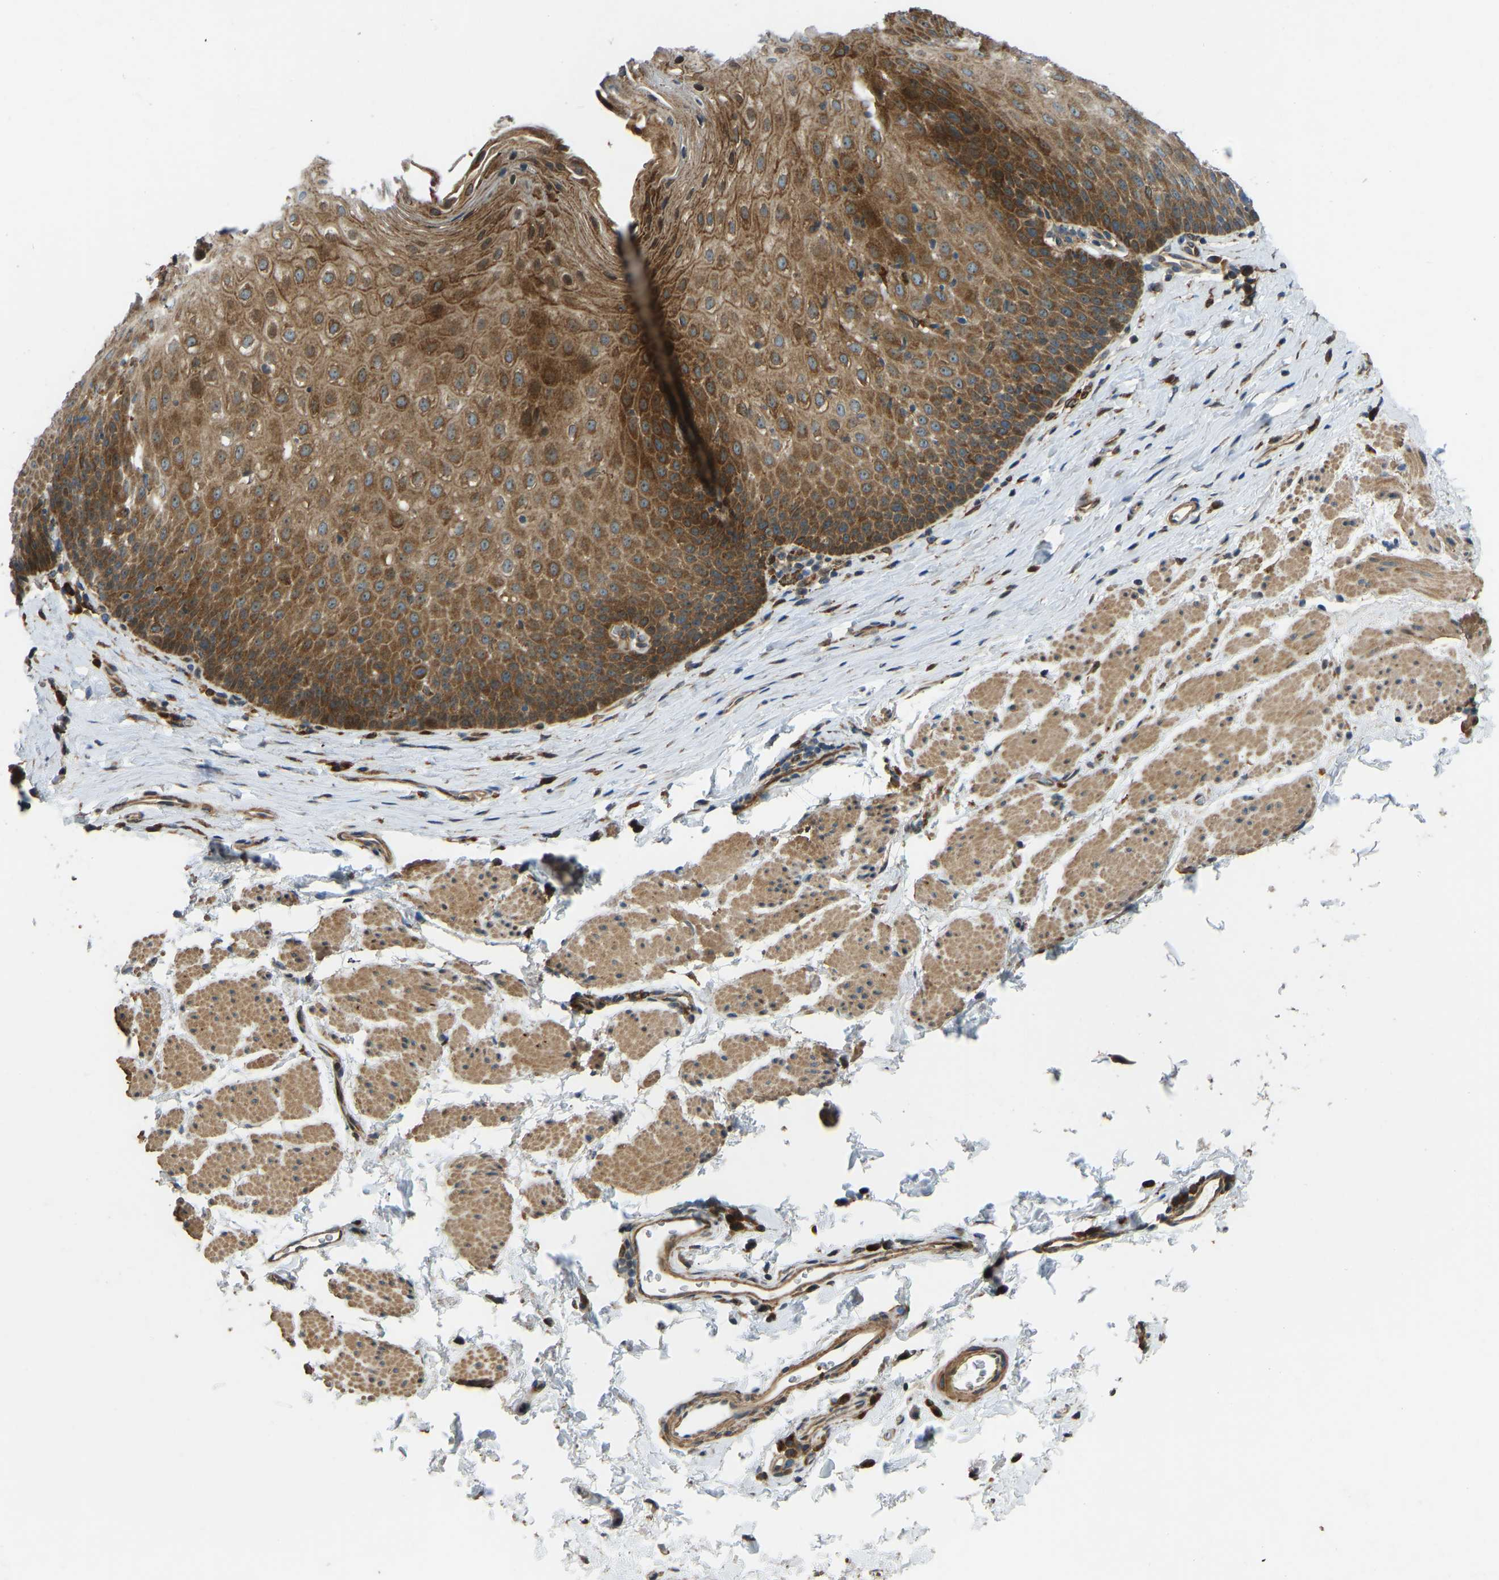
{"staining": {"intensity": "strong", "quantity": ">75%", "location": "cytoplasmic/membranous"}, "tissue": "esophagus", "cell_type": "Squamous epithelial cells", "image_type": "normal", "snomed": [{"axis": "morphology", "description": "Normal tissue, NOS"}, {"axis": "topography", "description": "Esophagus"}], "caption": "The micrograph shows staining of benign esophagus, revealing strong cytoplasmic/membranous protein expression (brown color) within squamous epithelial cells.", "gene": "OS9", "patient": {"sex": "female", "age": 61}}